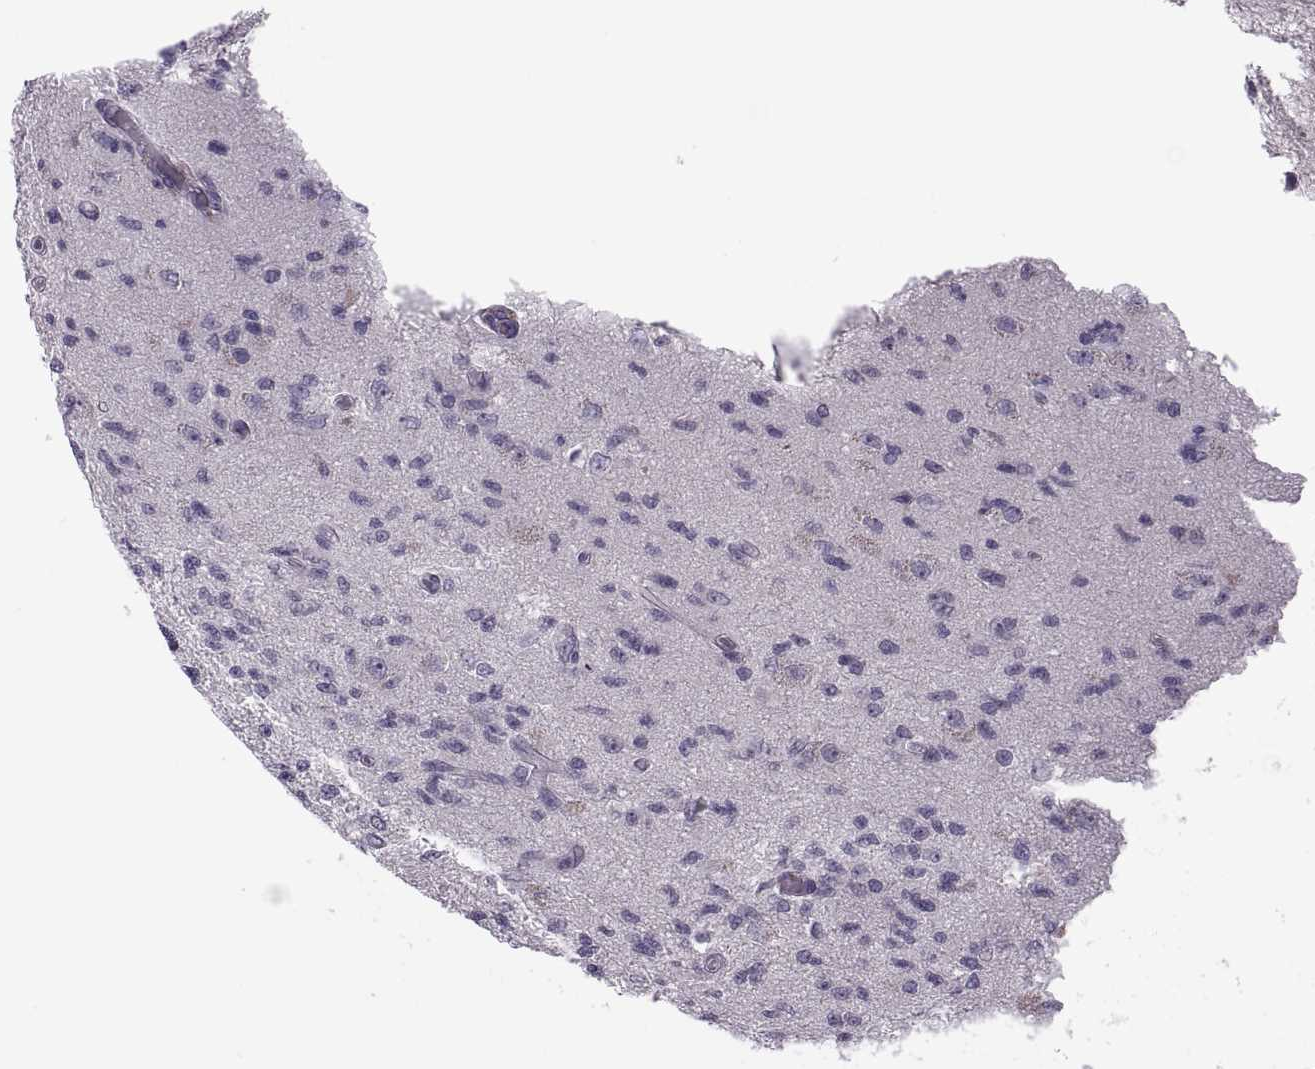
{"staining": {"intensity": "negative", "quantity": "none", "location": "none"}, "tissue": "glioma", "cell_type": "Tumor cells", "image_type": "cancer", "snomed": [{"axis": "morphology", "description": "Glioma, malignant, High grade"}, {"axis": "topography", "description": "Brain"}], "caption": "Immunohistochemistry (IHC) image of human high-grade glioma (malignant) stained for a protein (brown), which displays no positivity in tumor cells.", "gene": "PRSS54", "patient": {"sex": "male", "age": 56}}